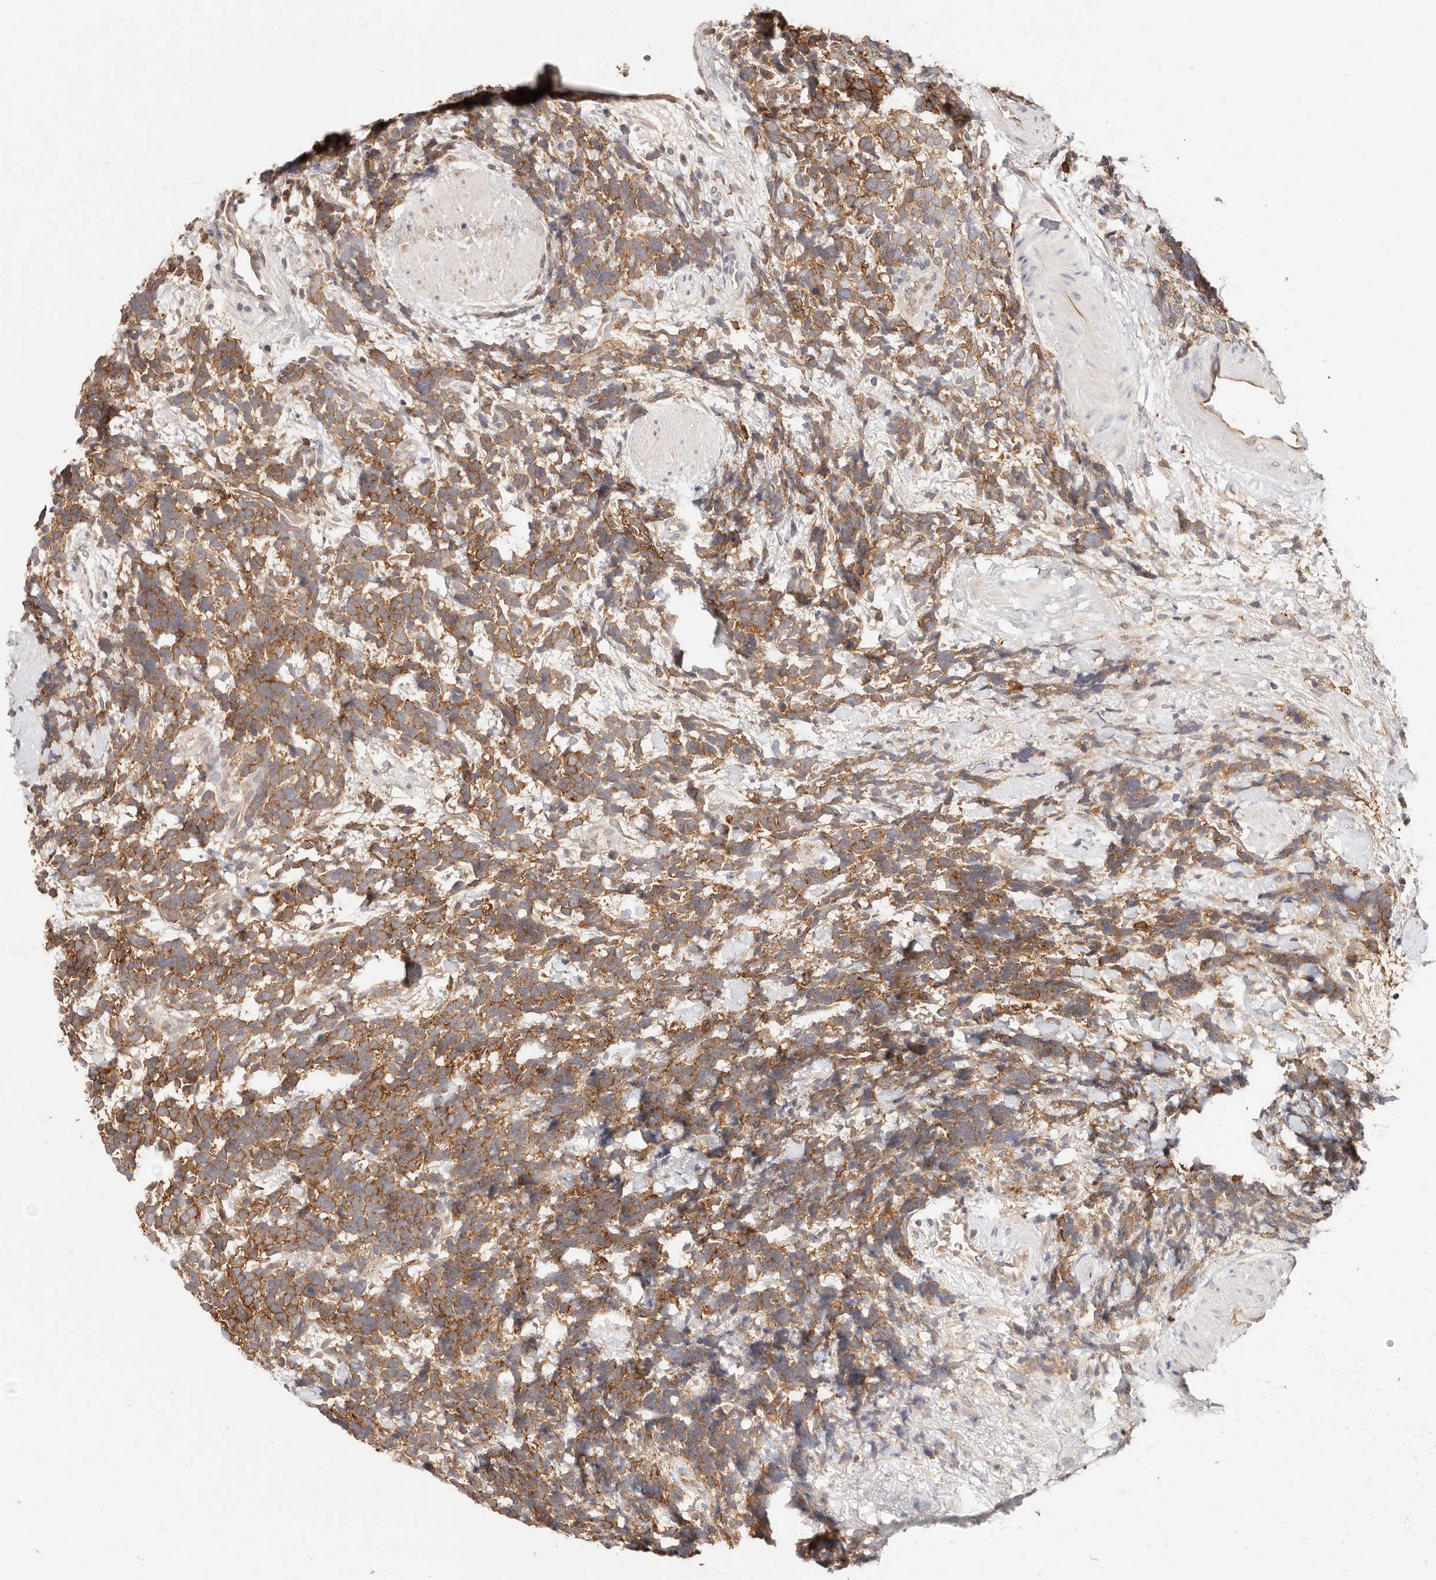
{"staining": {"intensity": "moderate", "quantity": ">75%", "location": "cytoplasmic/membranous"}, "tissue": "urothelial cancer", "cell_type": "Tumor cells", "image_type": "cancer", "snomed": [{"axis": "morphology", "description": "Urothelial carcinoma, High grade"}, {"axis": "topography", "description": "Urinary bladder"}], "caption": "About >75% of tumor cells in human urothelial cancer exhibit moderate cytoplasmic/membranous protein staining as visualized by brown immunohistochemical staining.", "gene": "CXADR", "patient": {"sex": "female", "age": 82}}